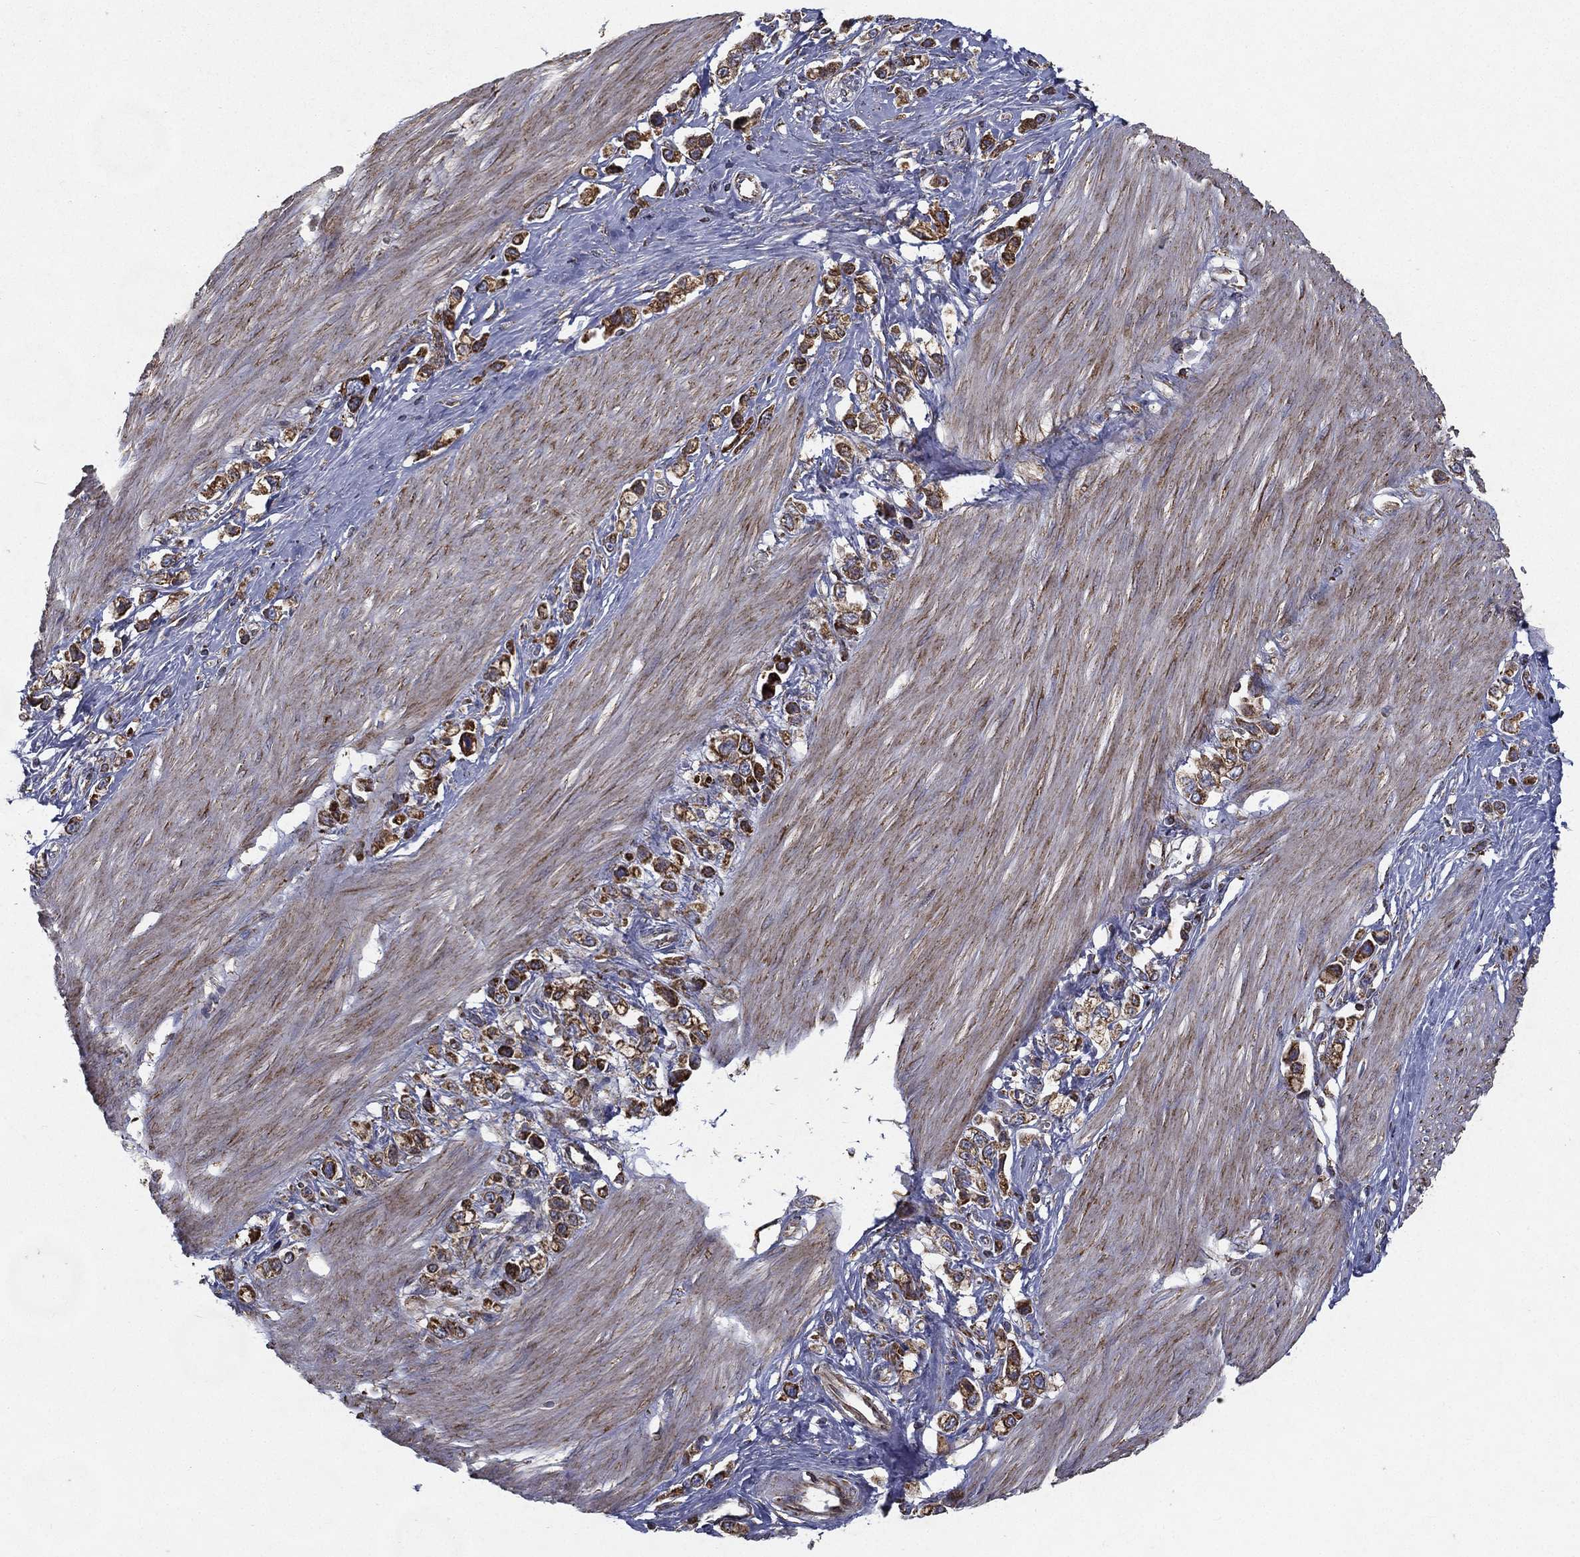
{"staining": {"intensity": "strong", "quantity": ">75%", "location": "cytoplasmic/membranous"}, "tissue": "stomach cancer", "cell_type": "Tumor cells", "image_type": "cancer", "snomed": [{"axis": "morphology", "description": "Normal tissue, NOS"}, {"axis": "morphology", "description": "Adenocarcinoma, NOS"}, {"axis": "morphology", "description": "Adenocarcinoma, High grade"}, {"axis": "topography", "description": "Stomach, upper"}, {"axis": "topography", "description": "Stomach"}], "caption": "Immunohistochemistry micrograph of neoplastic tissue: human stomach cancer (high-grade adenocarcinoma) stained using immunohistochemistry reveals high levels of strong protein expression localized specifically in the cytoplasmic/membranous of tumor cells, appearing as a cytoplasmic/membranous brown color.", "gene": "MT-CYB", "patient": {"sex": "female", "age": 65}}